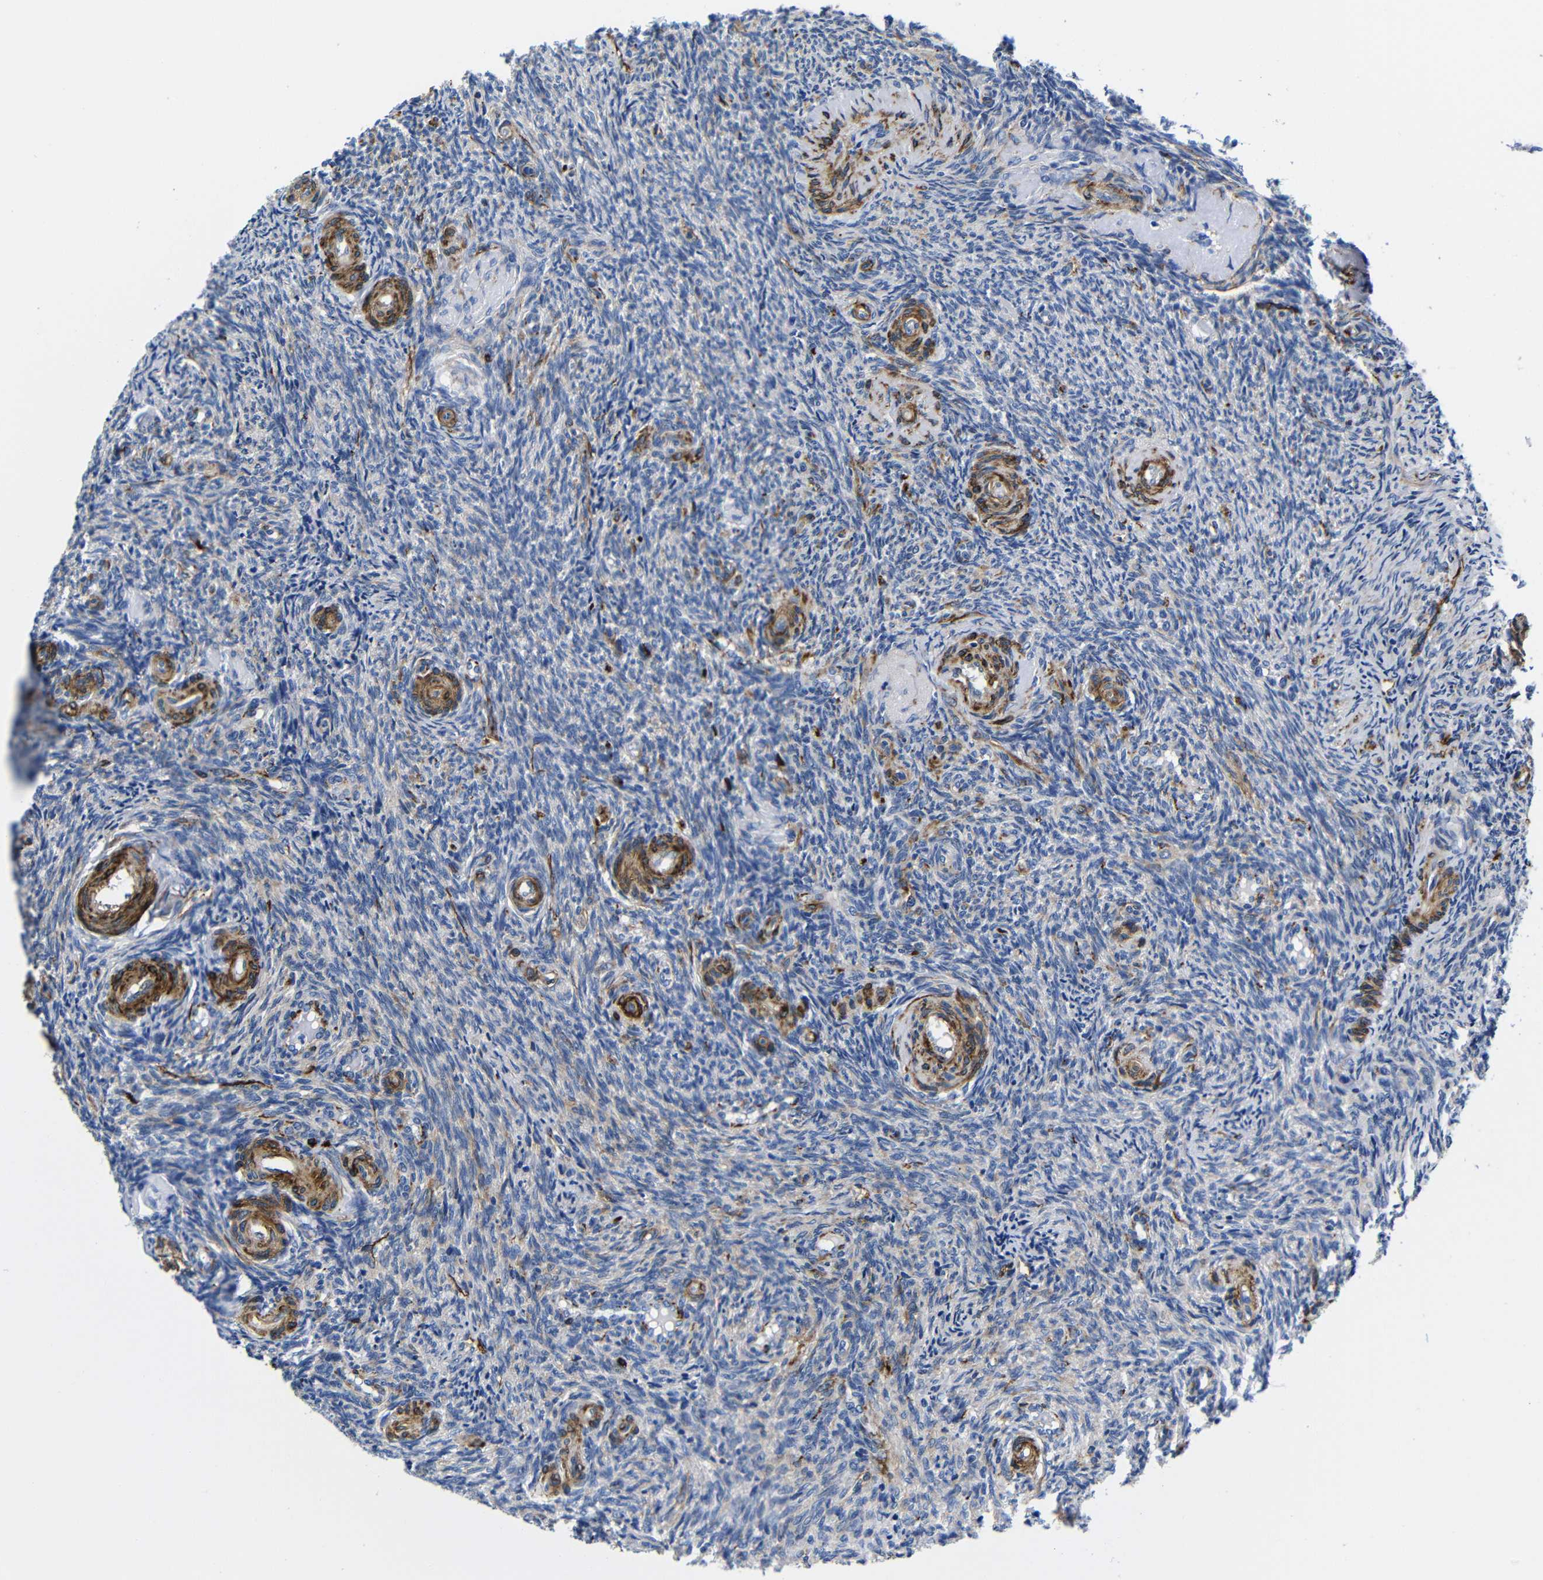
{"staining": {"intensity": "weak", "quantity": "<25%", "location": "cytoplasmic/membranous"}, "tissue": "ovary", "cell_type": "Follicle cells", "image_type": "normal", "snomed": [{"axis": "morphology", "description": "Normal tissue, NOS"}, {"axis": "topography", "description": "Ovary"}], "caption": "IHC image of unremarkable ovary: ovary stained with DAB exhibits no significant protein staining in follicle cells. The staining was performed using DAB to visualize the protein expression in brown, while the nuclei were stained in blue with hematoxylin (Magnification: 20x).", "gene": "LRIG1", "patient": {"sex": "female", "age": 41}}